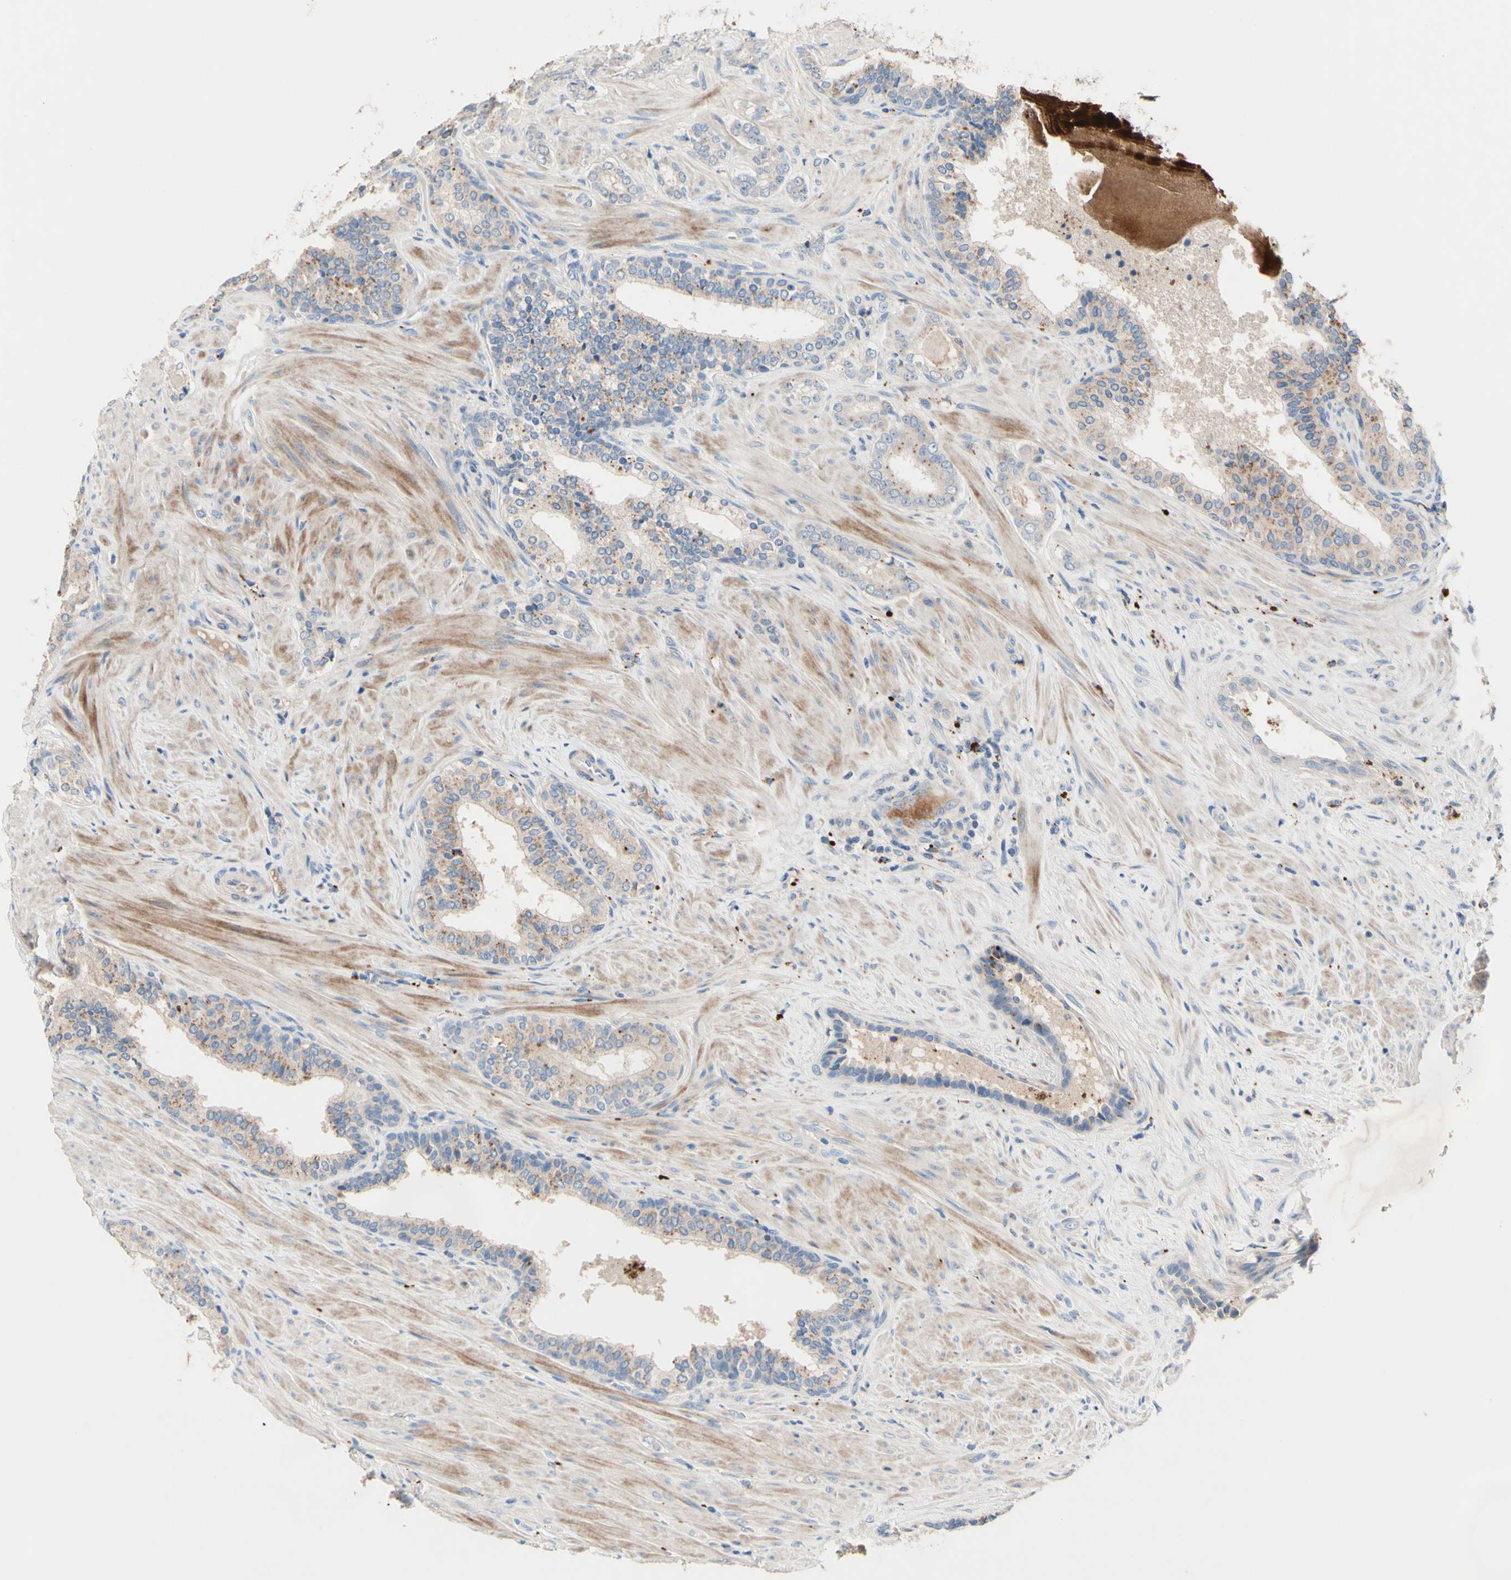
{"staining": {"intensity": "moderate", "quantity": "<25%", "location": "cytoplasmic/membranous"}, "tissue": "prostate cancer", "cell_type": "Tumor cells", "image_type": "cancer", "snomed": [{"axis": "morphology", "description": "Adenocarcinoma, Low grade"}, {"axis": "topography", "description": "Prostate"}], "caption": "The photomicrograph shows staining of prostate cancer (adenocarcinoma (low-grade)), revealing moderate cytoplasmic/membranous protein positivity (brown color) within tumor cells.", "gene": "CDON", "patient": {"sex": "male", "age": 60}}